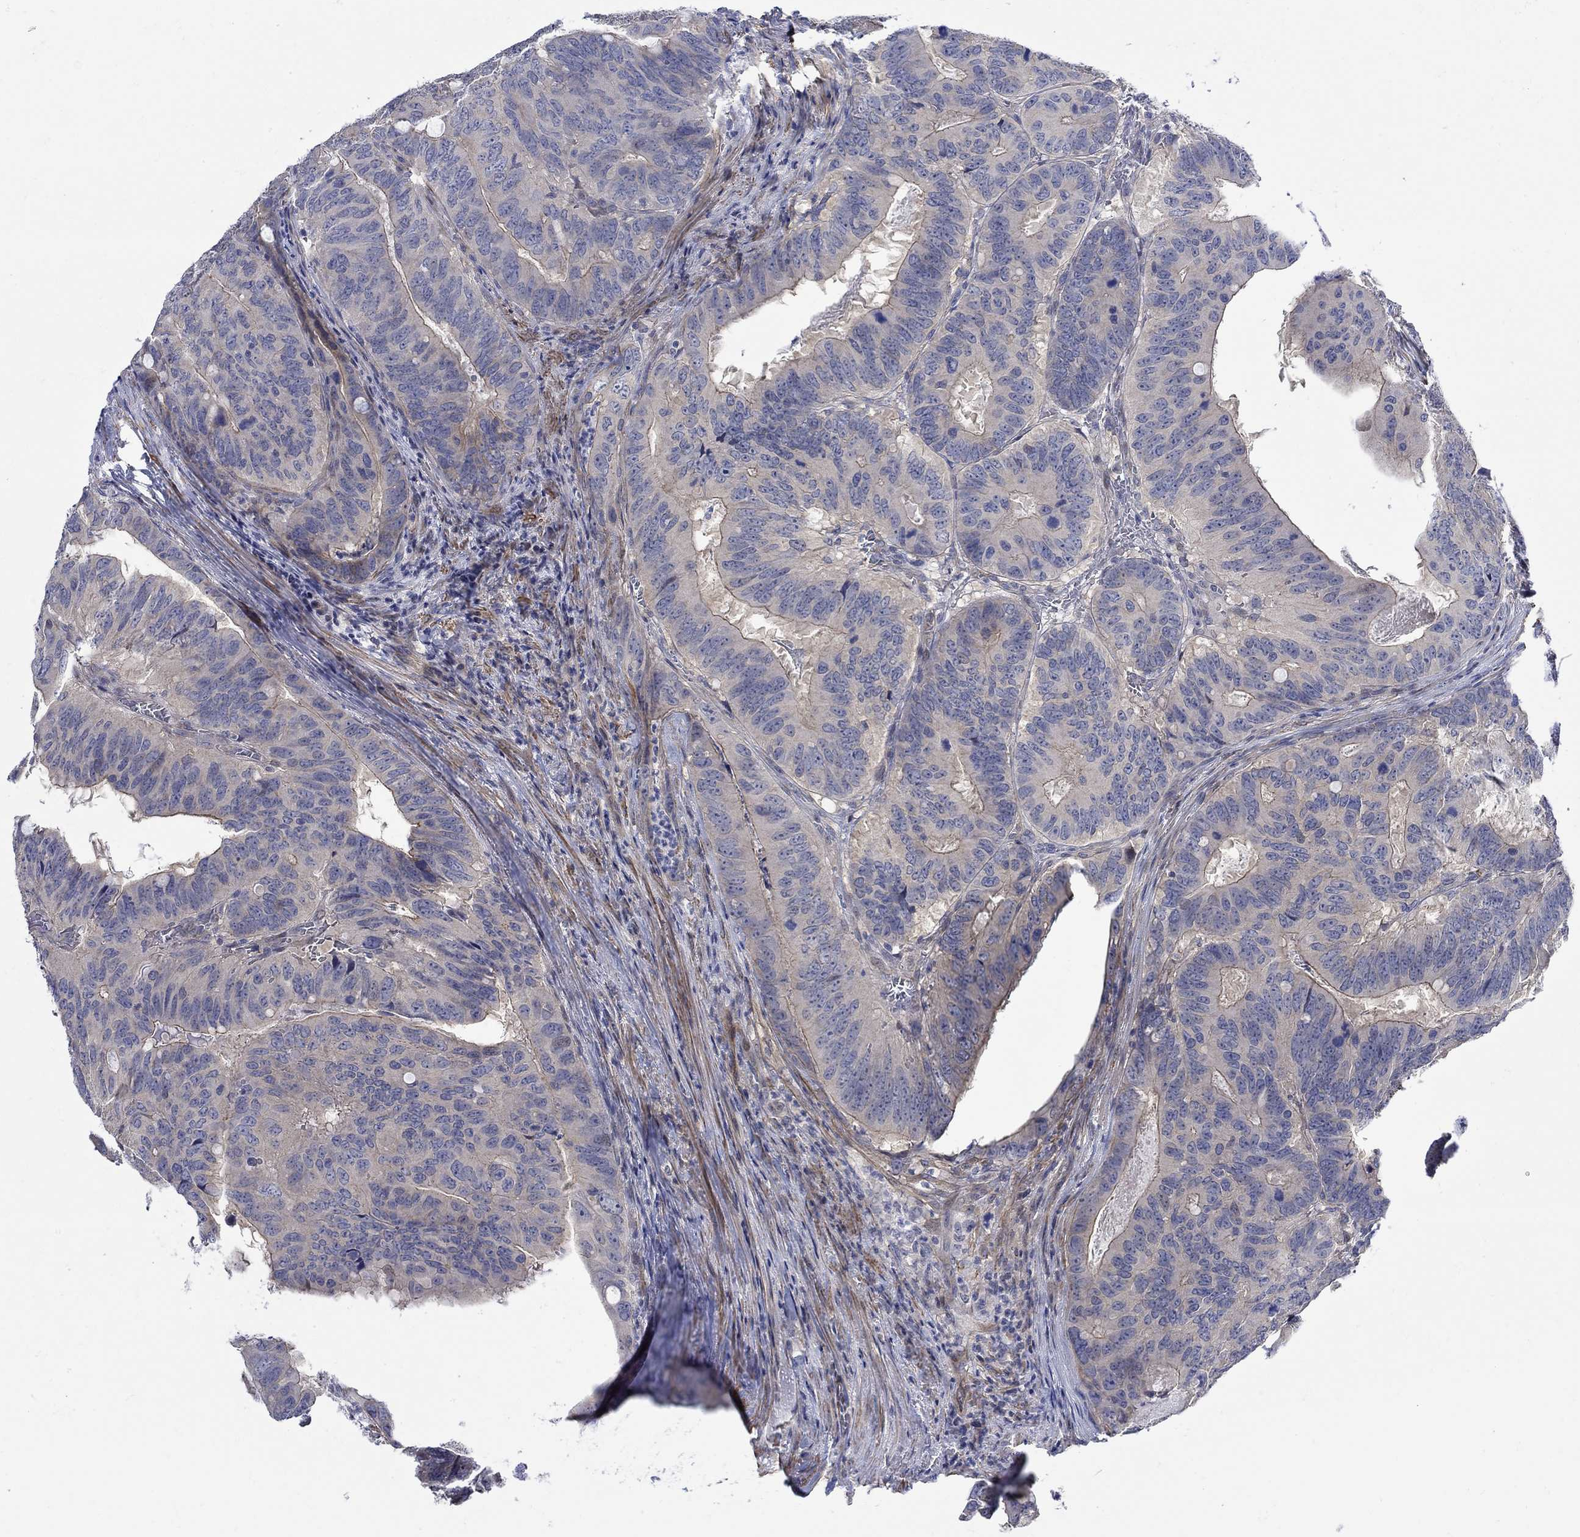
{"staining": {"intensity": "weak", "quantity": "25%-75%", "location": "cytoplasmic/membranous"}, "tissue": "colorectal cancer", "cell_type": "Tumor cells", "image_type": "cancer", "snomed": [{"axis": "morphology", "description": "Adenocarcinoma, NOS"}, {"axis": "topography", "description": "Colon"}], "caption": "Immunohistochemistry (IHC) photomicrograph of adenocarcinoma (colorectal) stained for a protein (brown), which demonstrates low levels of weak cytoplasmic/membranous positivity in approximately 25%-75% of tumor cells.", "gene": "SCN7A", "patient": {"sex": "male", "age": 79}}